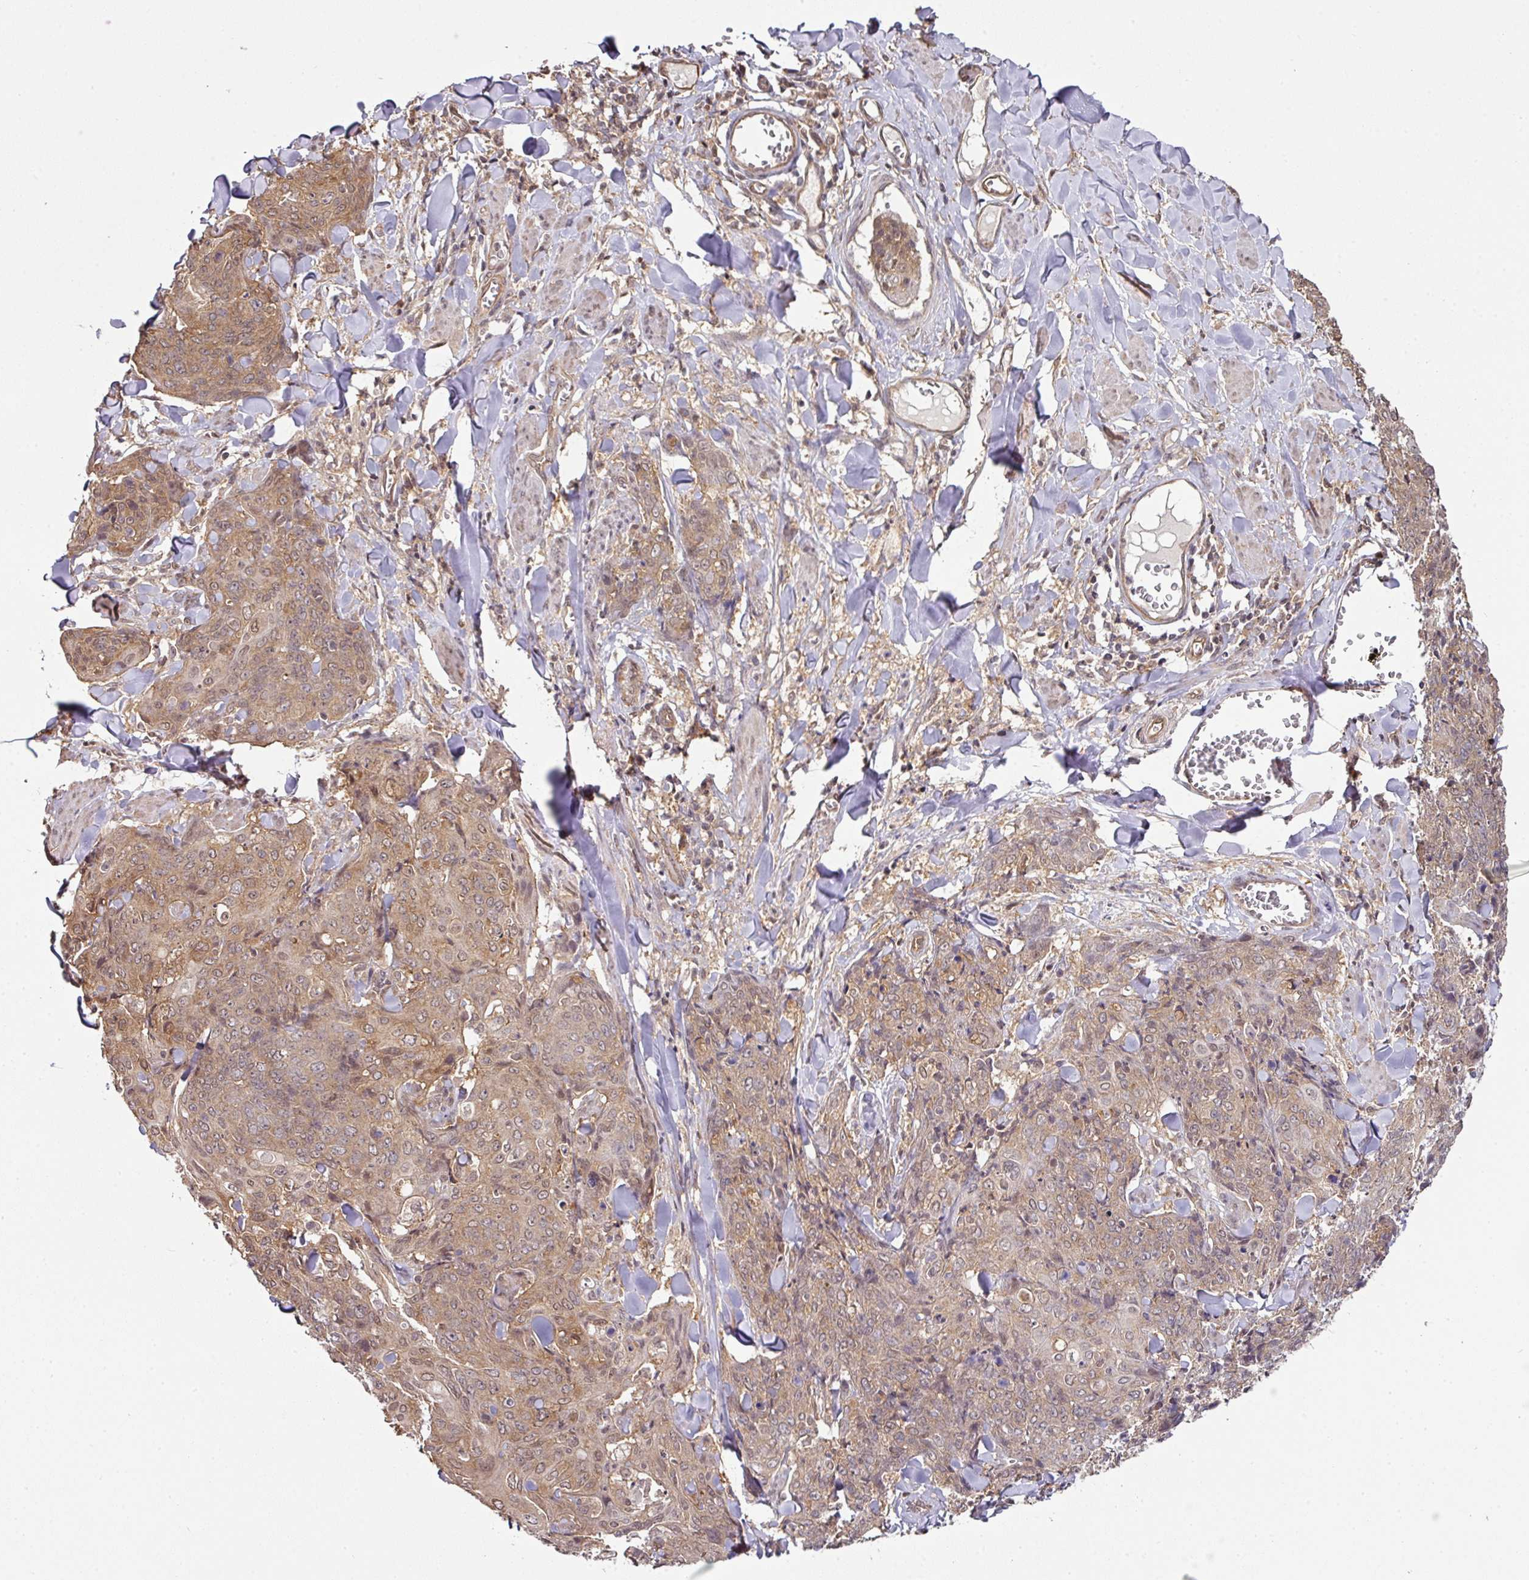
{"staining": {"intensity": "moderate", "quantity": ">75%", "location": "cytoplasmic/membranous"}, "tissue": "skin cancer", "cell_type": "Tumor cells", "image_type": "cancer", "snomed": [{"axis": "morphology", "description": "Squamous cell carcinoma, NOS"}, {"axis": "topography", "description": "Skin"}, {"axis": "topography", "description": "Vulva"}], "caption": "DAB immunohistochemical staining of skin cancer (squamous cell carcinoma) shows moderate cytoplasmic/membranous protein expression in approximately >75% of tumor cells.", "gene": "ANKRD18A", "patient": {"sex": "female", "age": 85}}